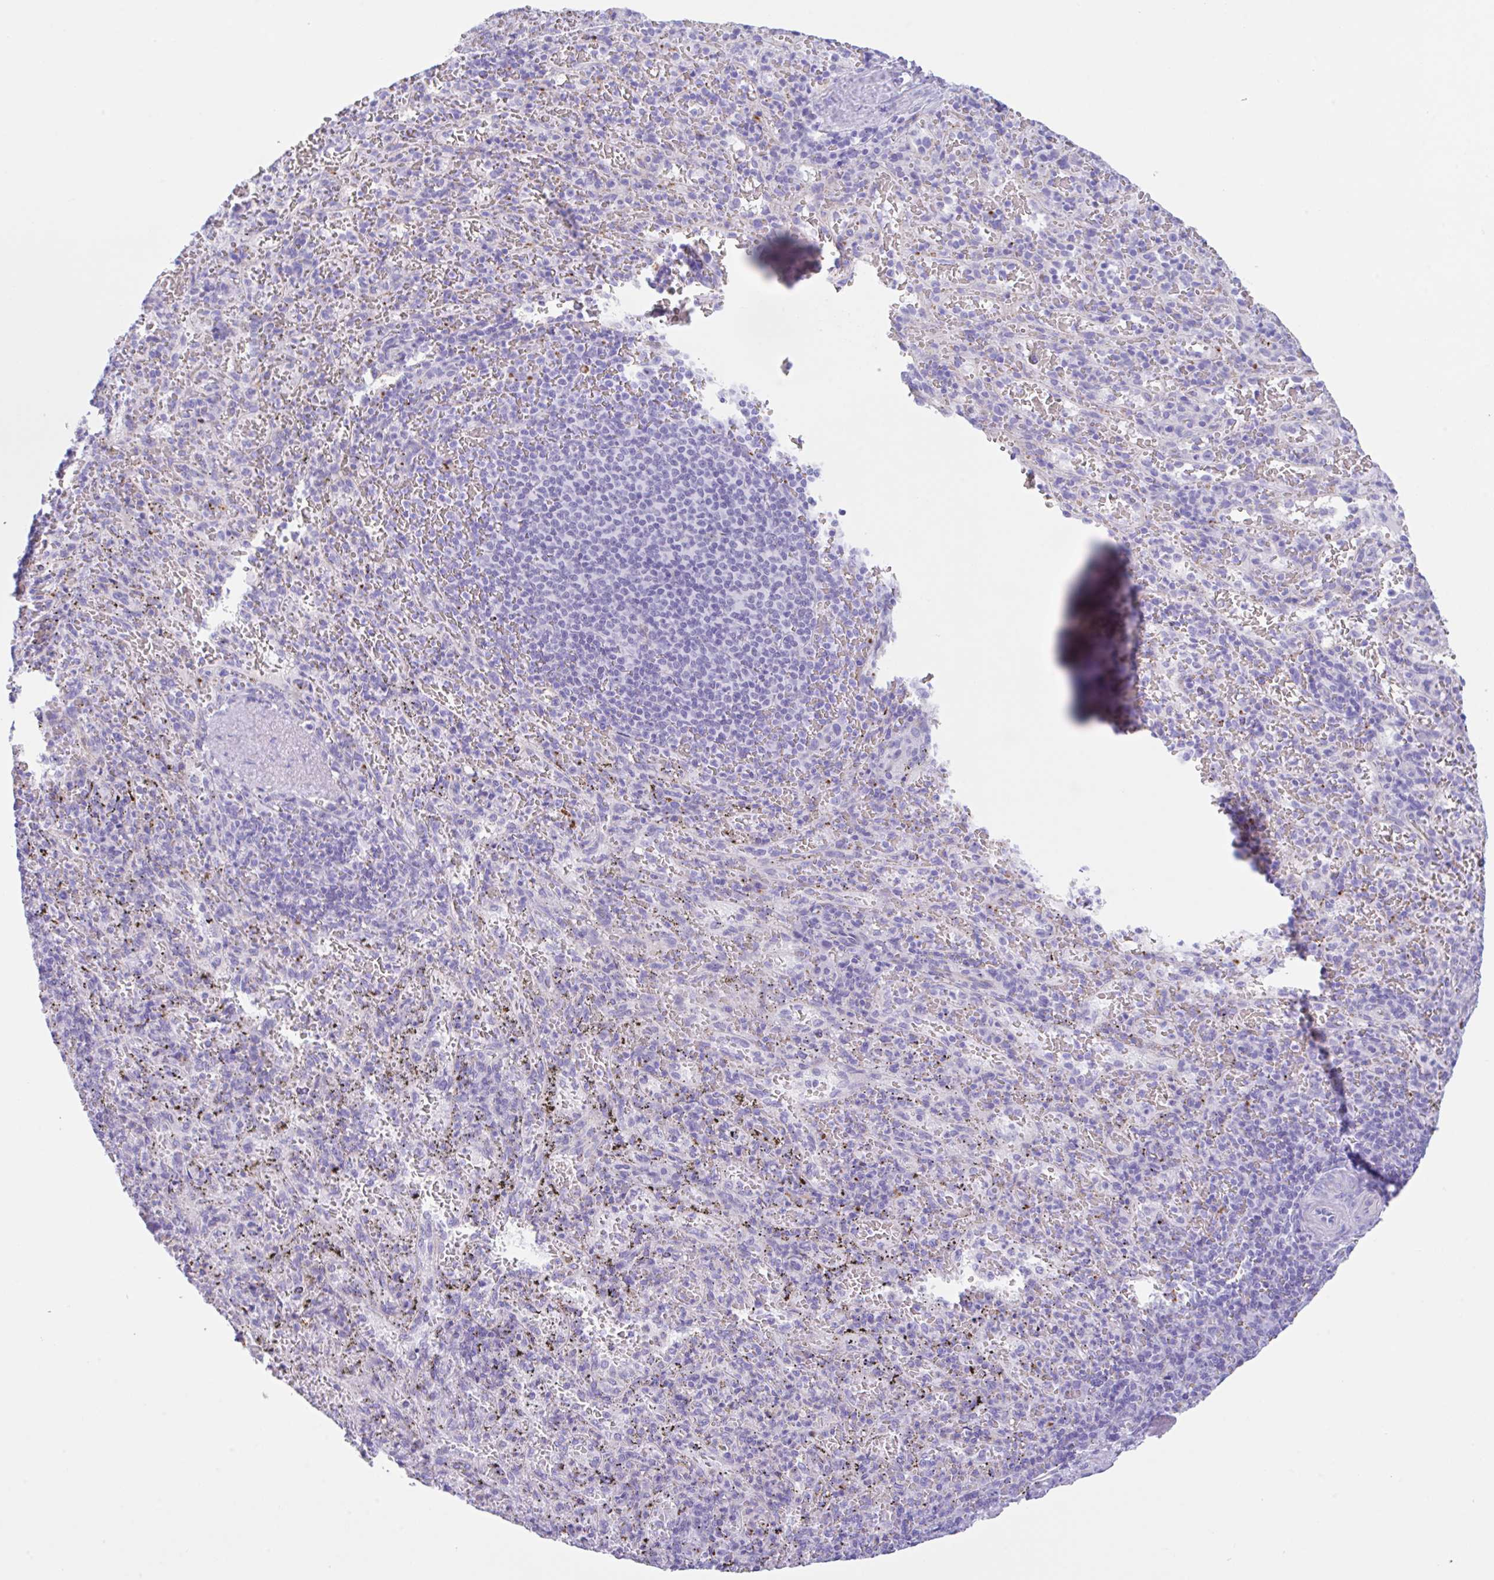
{"staining": {"intensity": "negative", "quantity": "none", "location": "none"}, "tissue": "spleen", "cell_type": "Cells in red pulp", "image_type": "normal", "snomed": [{"axis": "morphology", "description": "Normal tissue, NOS"}, {"axis": "topography", "description": "Spleen"}], "caption": "This image is of normal spleen stained with immunohistochemistry to label a protein in brown with the nuclei are counter-stained blue. There is no staining in cells in red pulp.", "gene": "NDUFAF8", "patient": {"sex": "male", "age": 57}}